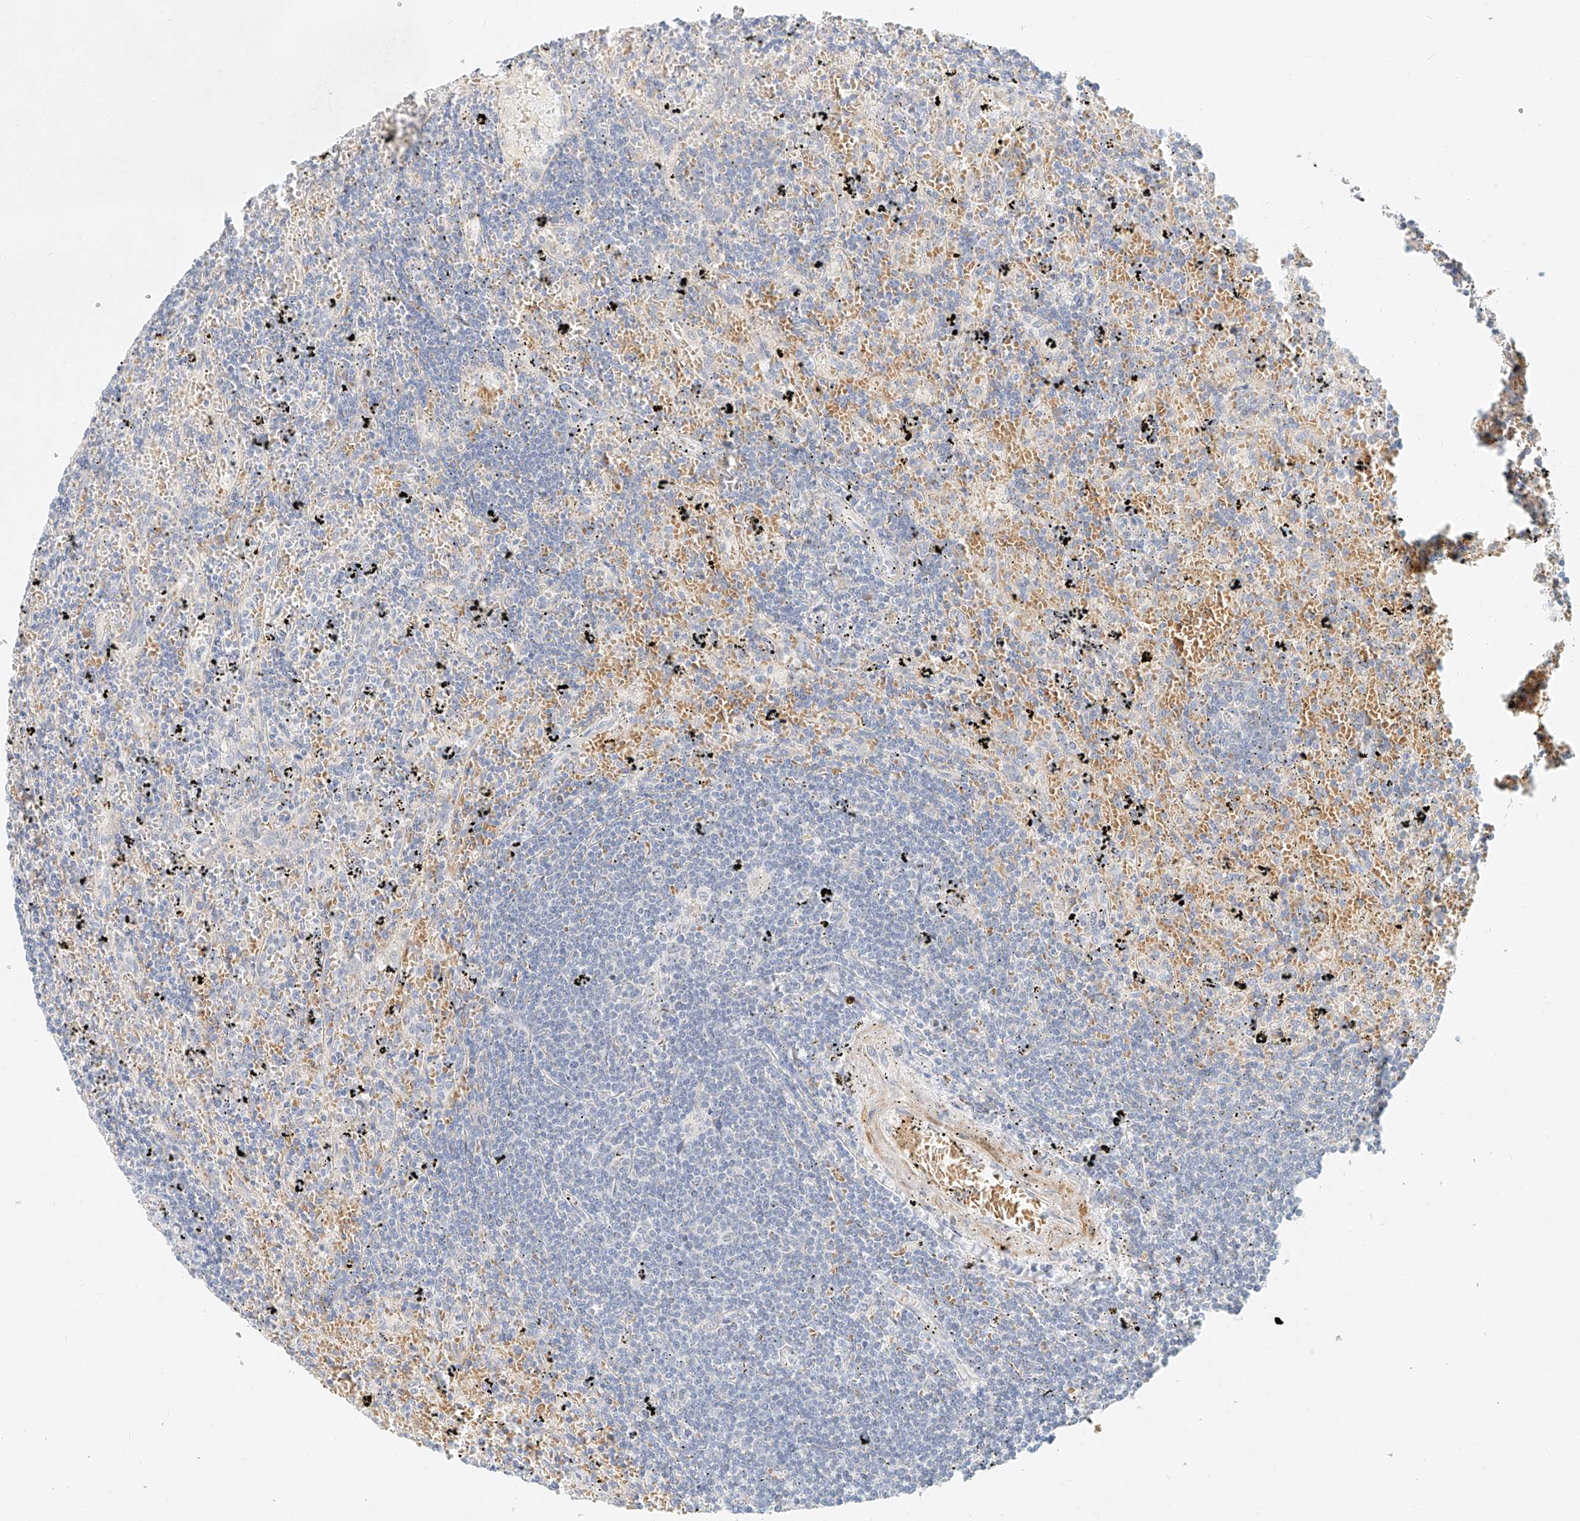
{"staining": {"intensity": "negative", "quantity": "none", "location": "none"}, "tissue": "lymphoma", "cell_type": "Tumor cells", "image_type": "cancer", "snomed": [{"axis": "morphology", "description": "Malignant lymphoma, non-Hodgkin's type, Low grade"}, {"axis": "topography", "description": "Spleen"}], "caption": "Immunohistochemical staining of human malignant lymphoma, non-Hodgkin's type (low-grade) demonstrates no significant positivity in tumor cells.", "gene": "CXorf58", "patient": {"sex": "male", "age": 76}}